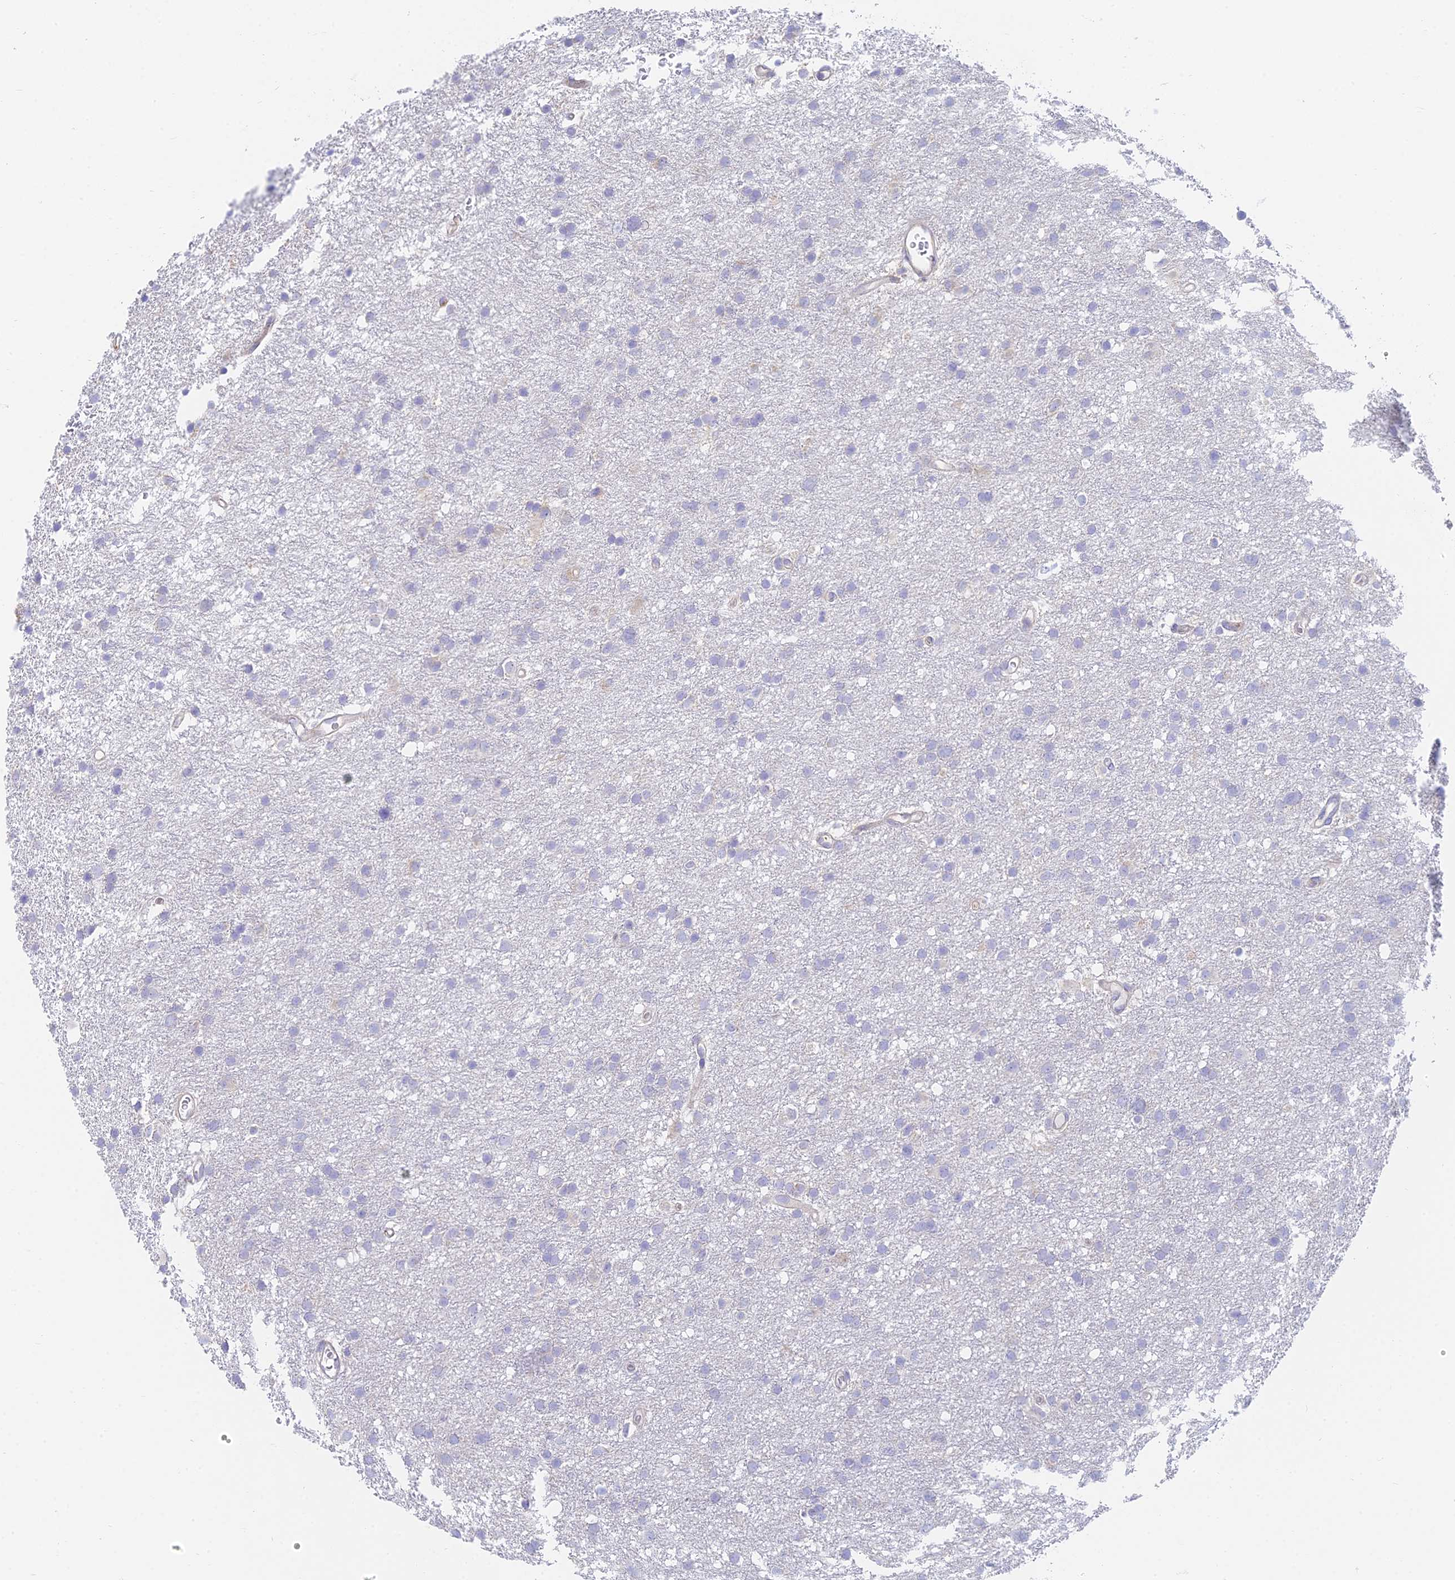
{"staining": {"intensity": "negative", "quantity": "none", "location": "none"}, "tissue": "glioma", "cell_type": "Tumor cells", "image_type": "cancer", "snomed": [{"axis": "morphology", "description": "Glioma, malignant, High grade"}, {"axis": "topography", "description": "Cerebral cortex"}], "caption": "Glioma stained for a protein using IHC shows no positivity tumor cells.", "gene": "STRN4", "patient": {"sex": "female", "age": 36}}